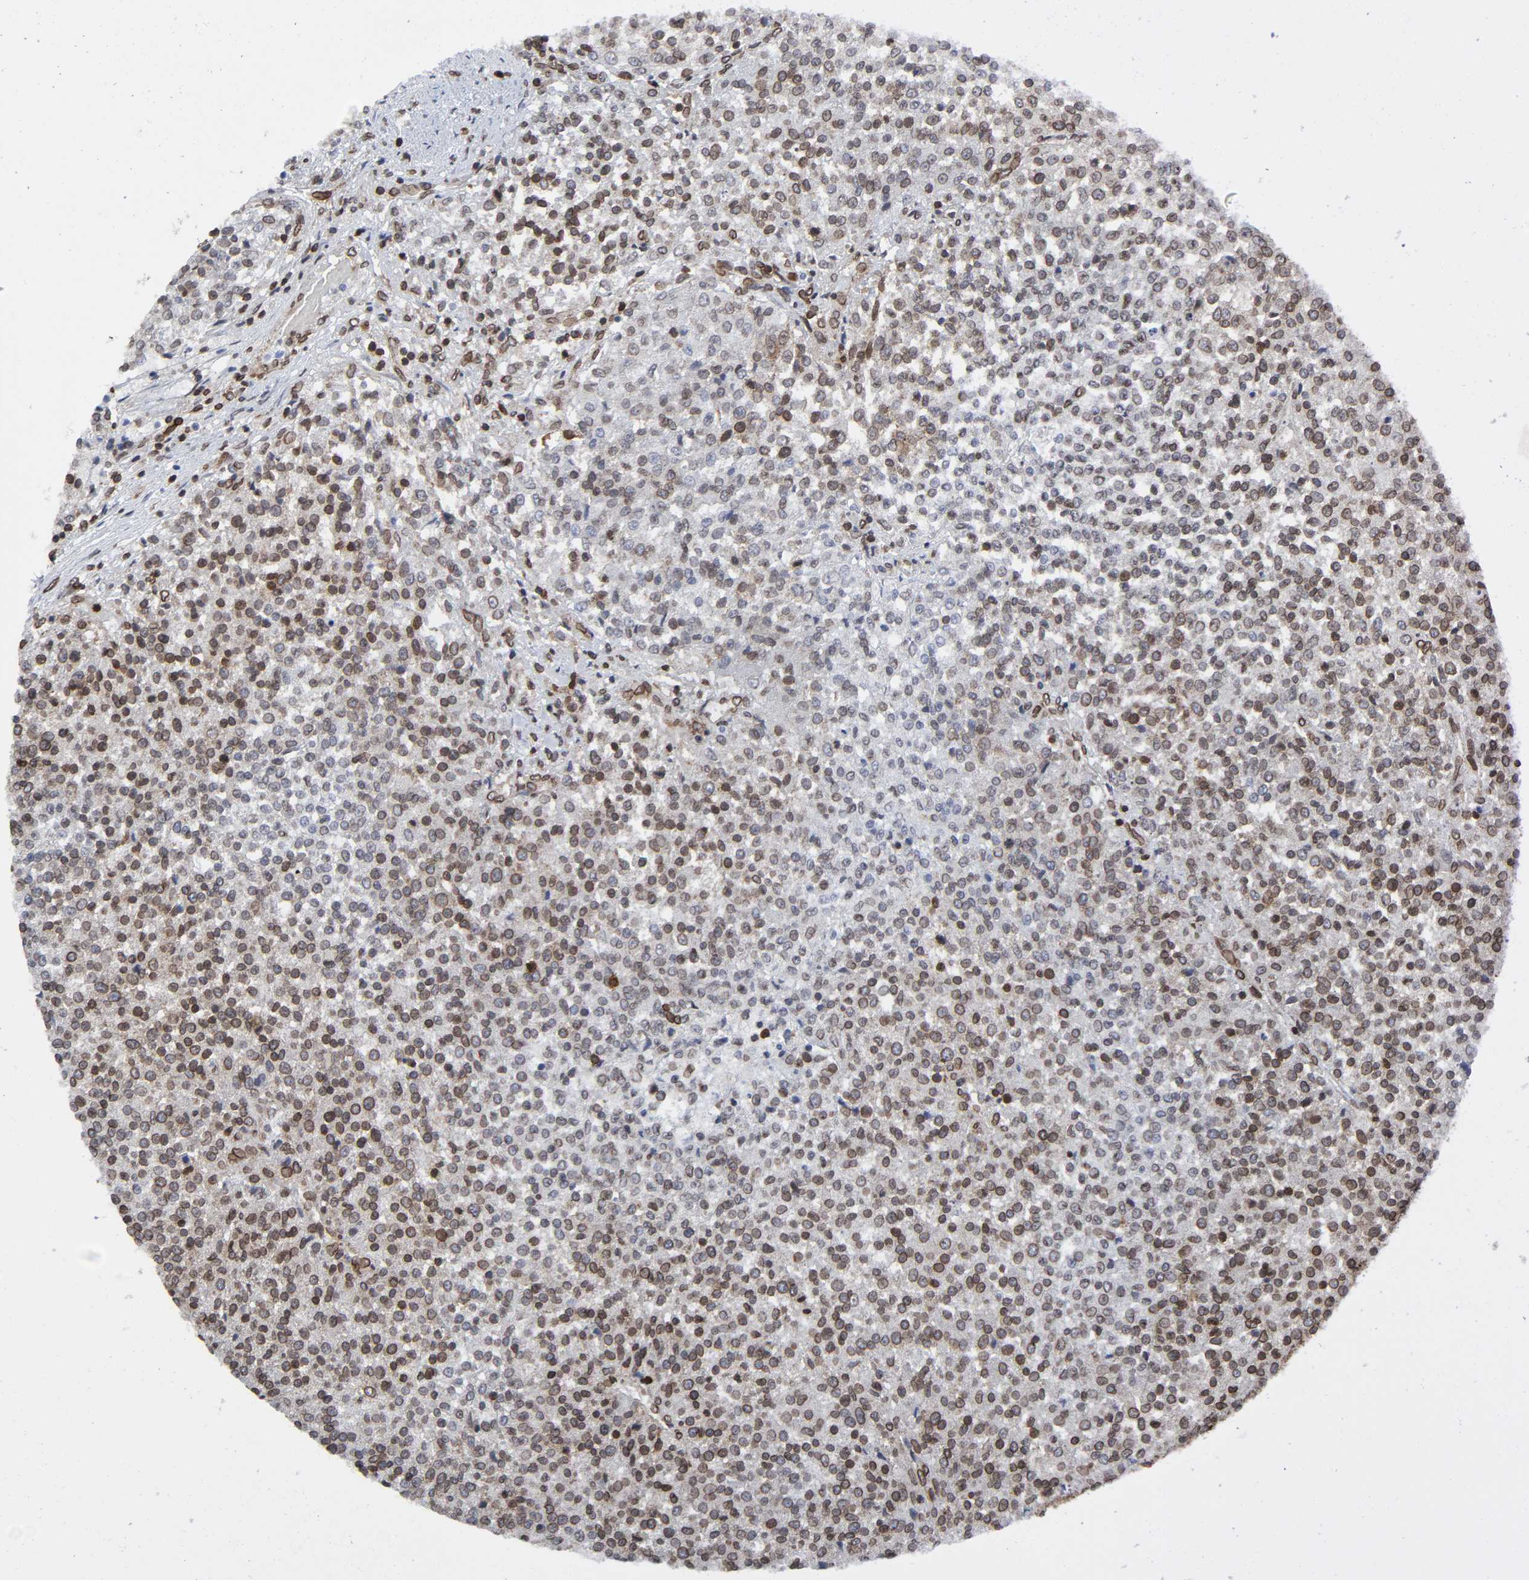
{"staining": {"intensity": "moderate", "quantity": "25%-75%", "location": "cytoplasmic/membranous,nuclear"}, "tissue": "testis cancer", "cell_type": "Tumor cells", "image_type": "cancer", "snomed": [{"axis": "morphology", "description": "Seminoma, NOS"}, {"axis": "topography", "description": "Testis"}], "caption": "A brown stain labels moderate cytoplasmic/membranous and nuclear expression of a protein in human testis cancer (seminoma) tumor cells.", "gene": "RANGAP1", "patient": {"sex": "male", "age": 59}}